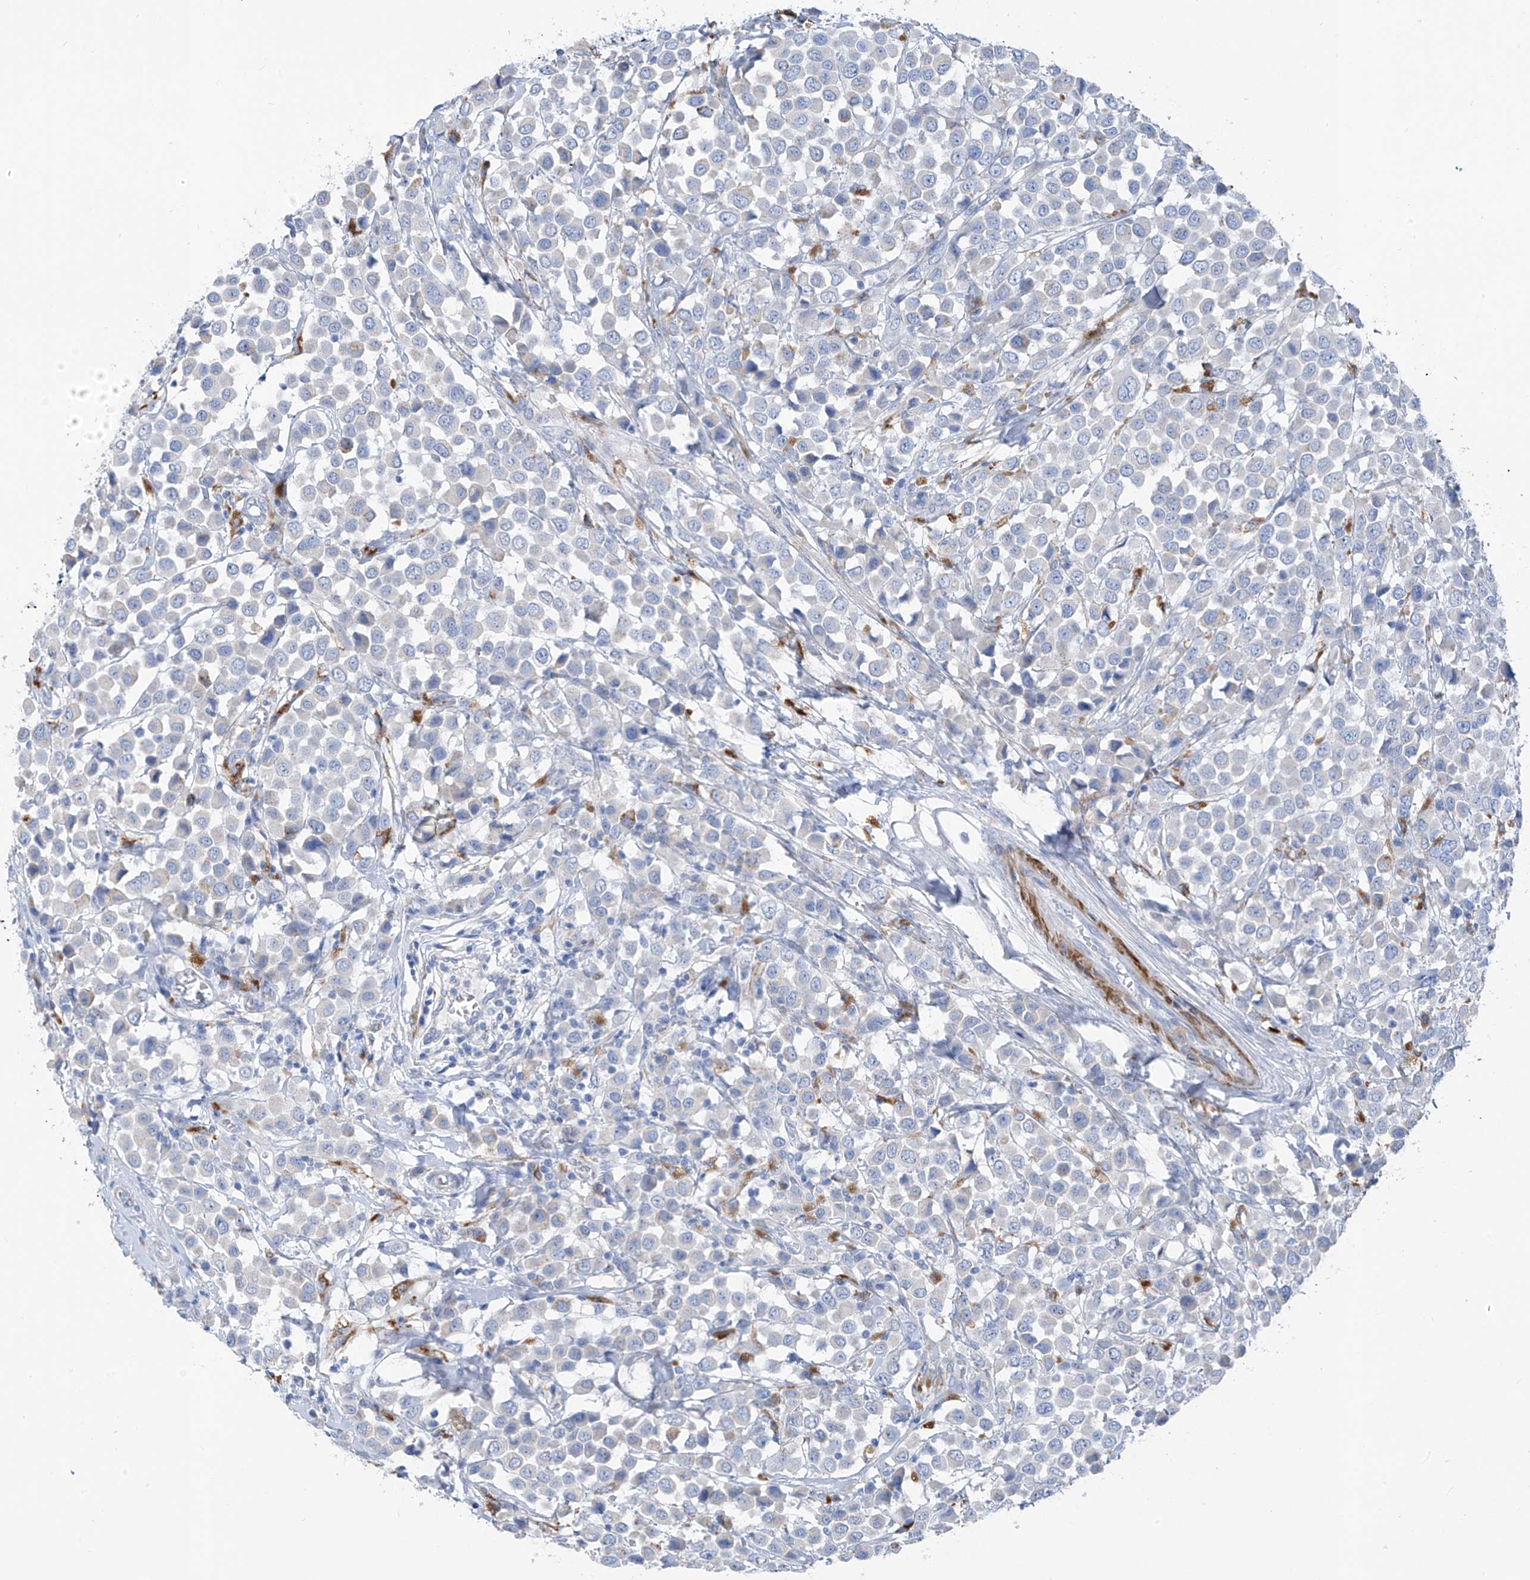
{"staining": {"intensity": "negative", "quantity": "none", "location": "none"}, "tissue": "breast cancer", "cell_type": "Tumor cells", "image_type": "cancer", "snomed": [{"axis": "morphology", "description": "Duct carcinoma"}, {"axis": "topography", "description": "Breast"}], "caption": "Immunohistochemistry (IHC) of breast cancer demonstrates no positivity in tumor cells. Nuclei are stained in blue.", "gene": "GLMP", "patient": {"sex": "female", "age": 61}}